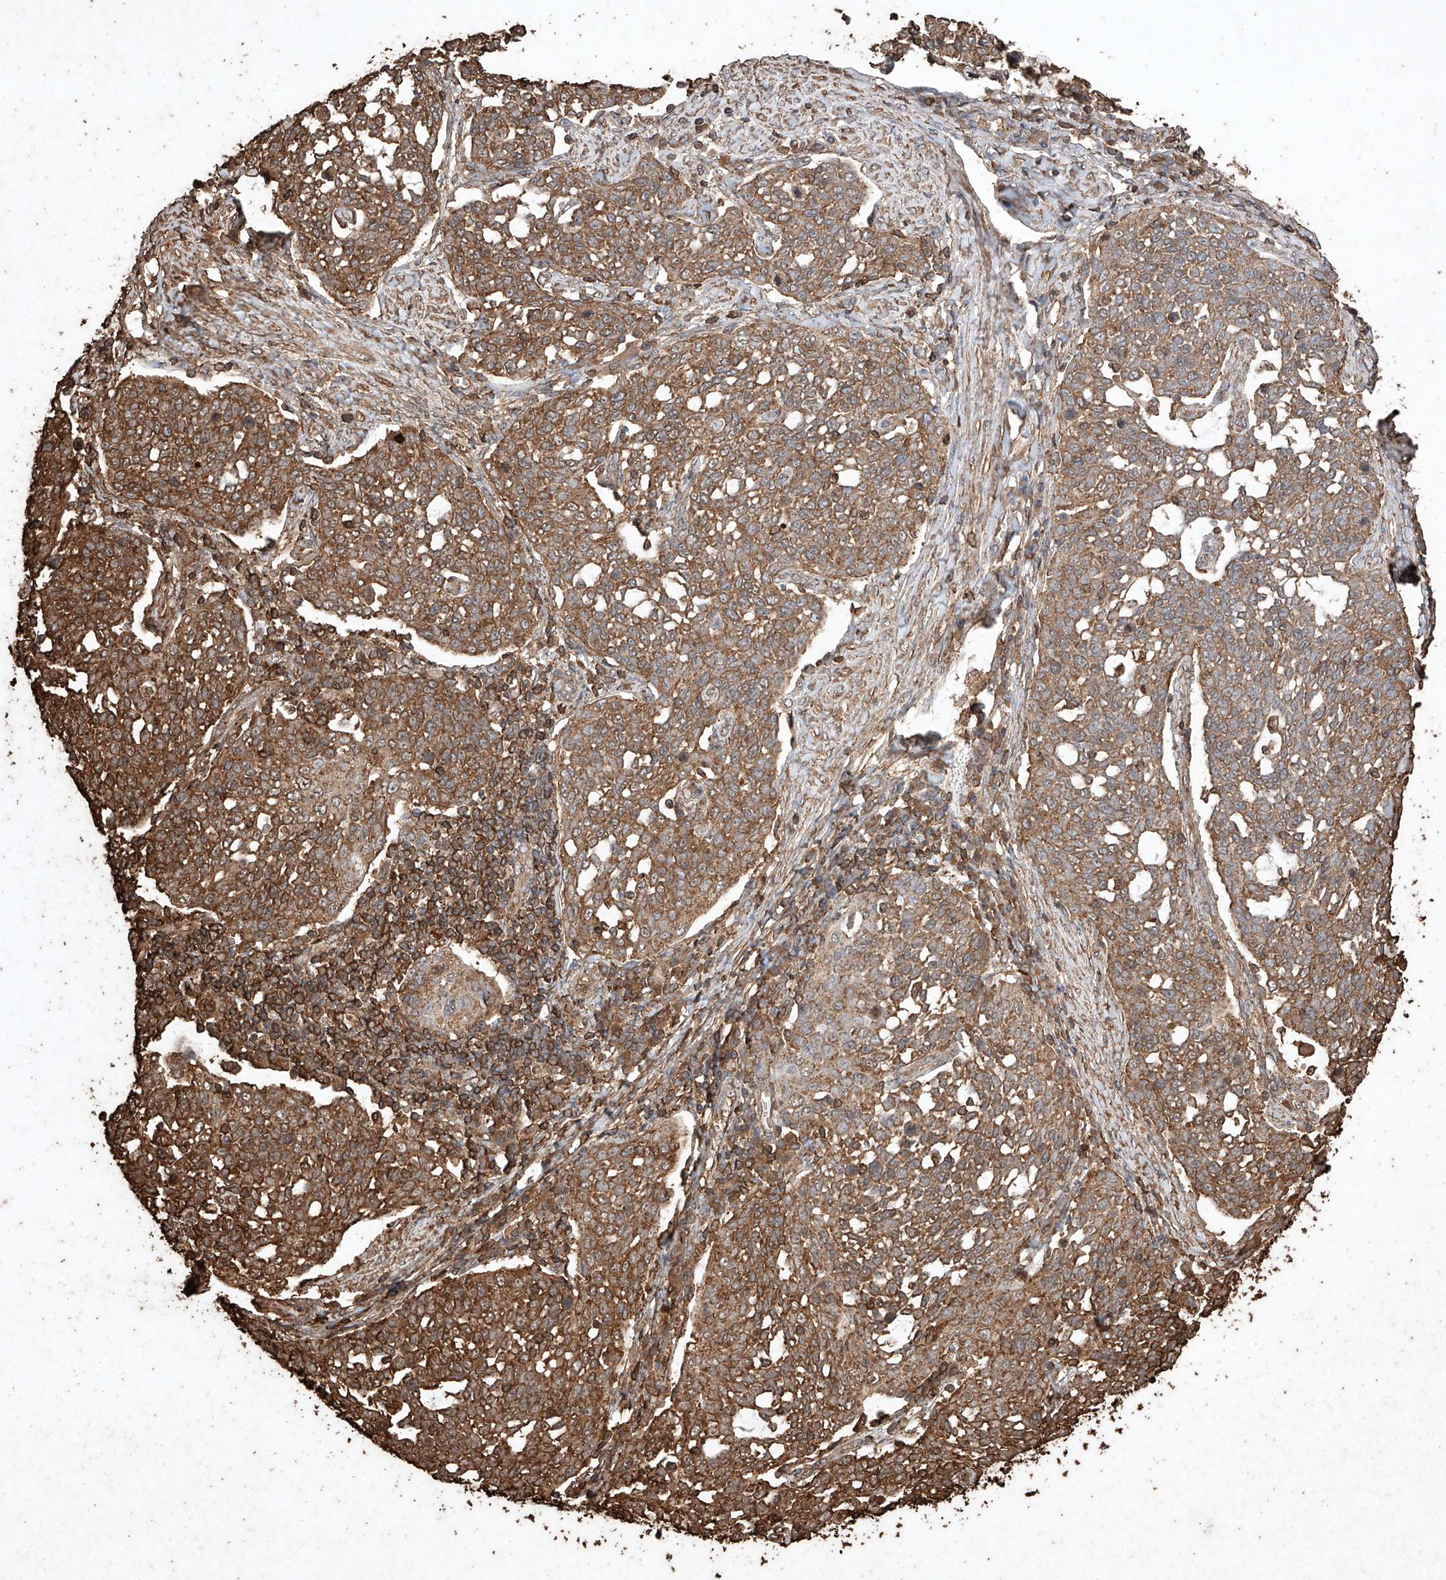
{"staining": {"intensity": "moderate", "quantity": ">75%", "location": "cytoplasmic/membranous"}, "tissue": "cervical cancer", "cell_type": "Tumor cells", "image_type": "cancer", "snomed": [{"axis": "morphology", "description": "Squamous cell carcinoma, NOS"}, {"axis": "topography", "description": "Cervix"}], "caption": "Immunohistochemistry of human cervical cancer displays medium levels of moderate cytoplasmic/membranous expression in about >75% of tumor cells.", "gene": "M6PR", "patient": {"sex": "female", "age": 34}}